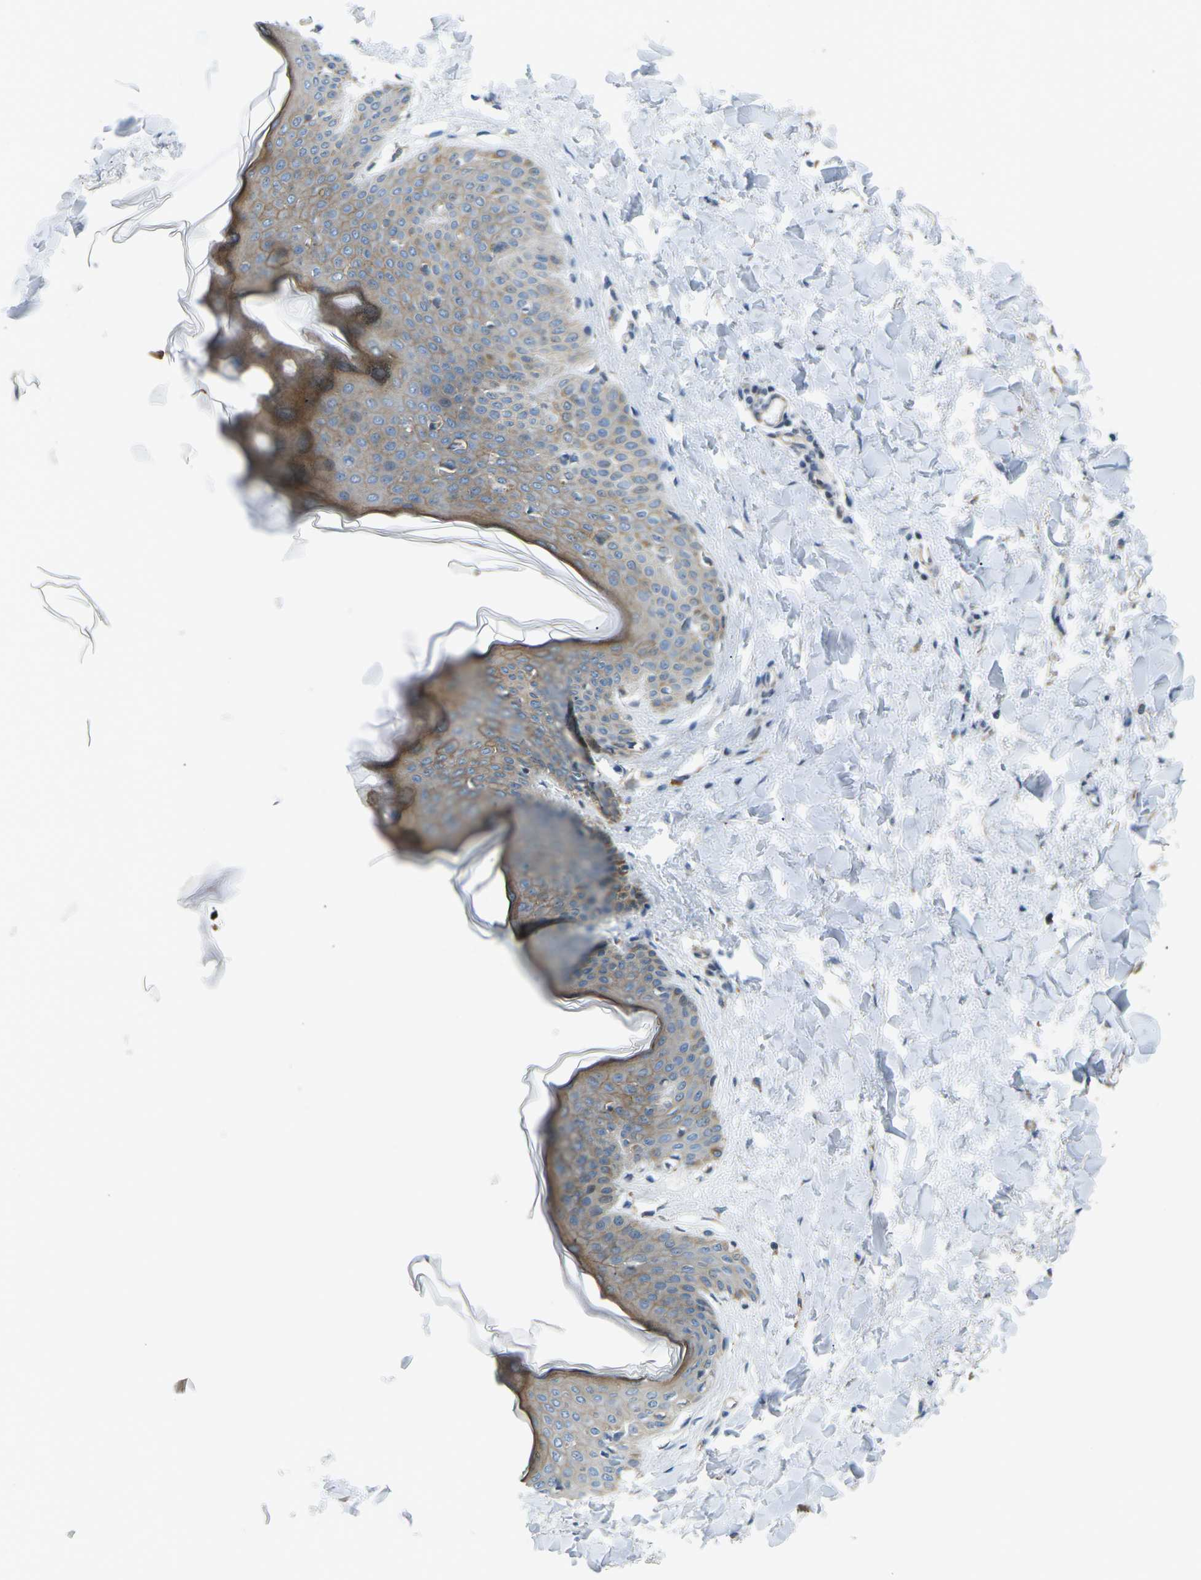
{"staining": {"intensity": "weak", "quantity": ">75%", "location": "cytoplasmic/membranous"}, "tissue": "skin", "cell_type": "Fibroblasts", "image_type": "normal", "snomed": [{"axis": "morphology", "description": "Normal tissue, NOS"}, {"axis": "topography", "description": "Skin"}], "caption": "A brown stain shows weak cytoplasmic/membranous staining of a protein in fibroblasts of unremarkable skin.", "gene": "SLC13A3", "patient": {"sex": "female", "age": 17}}